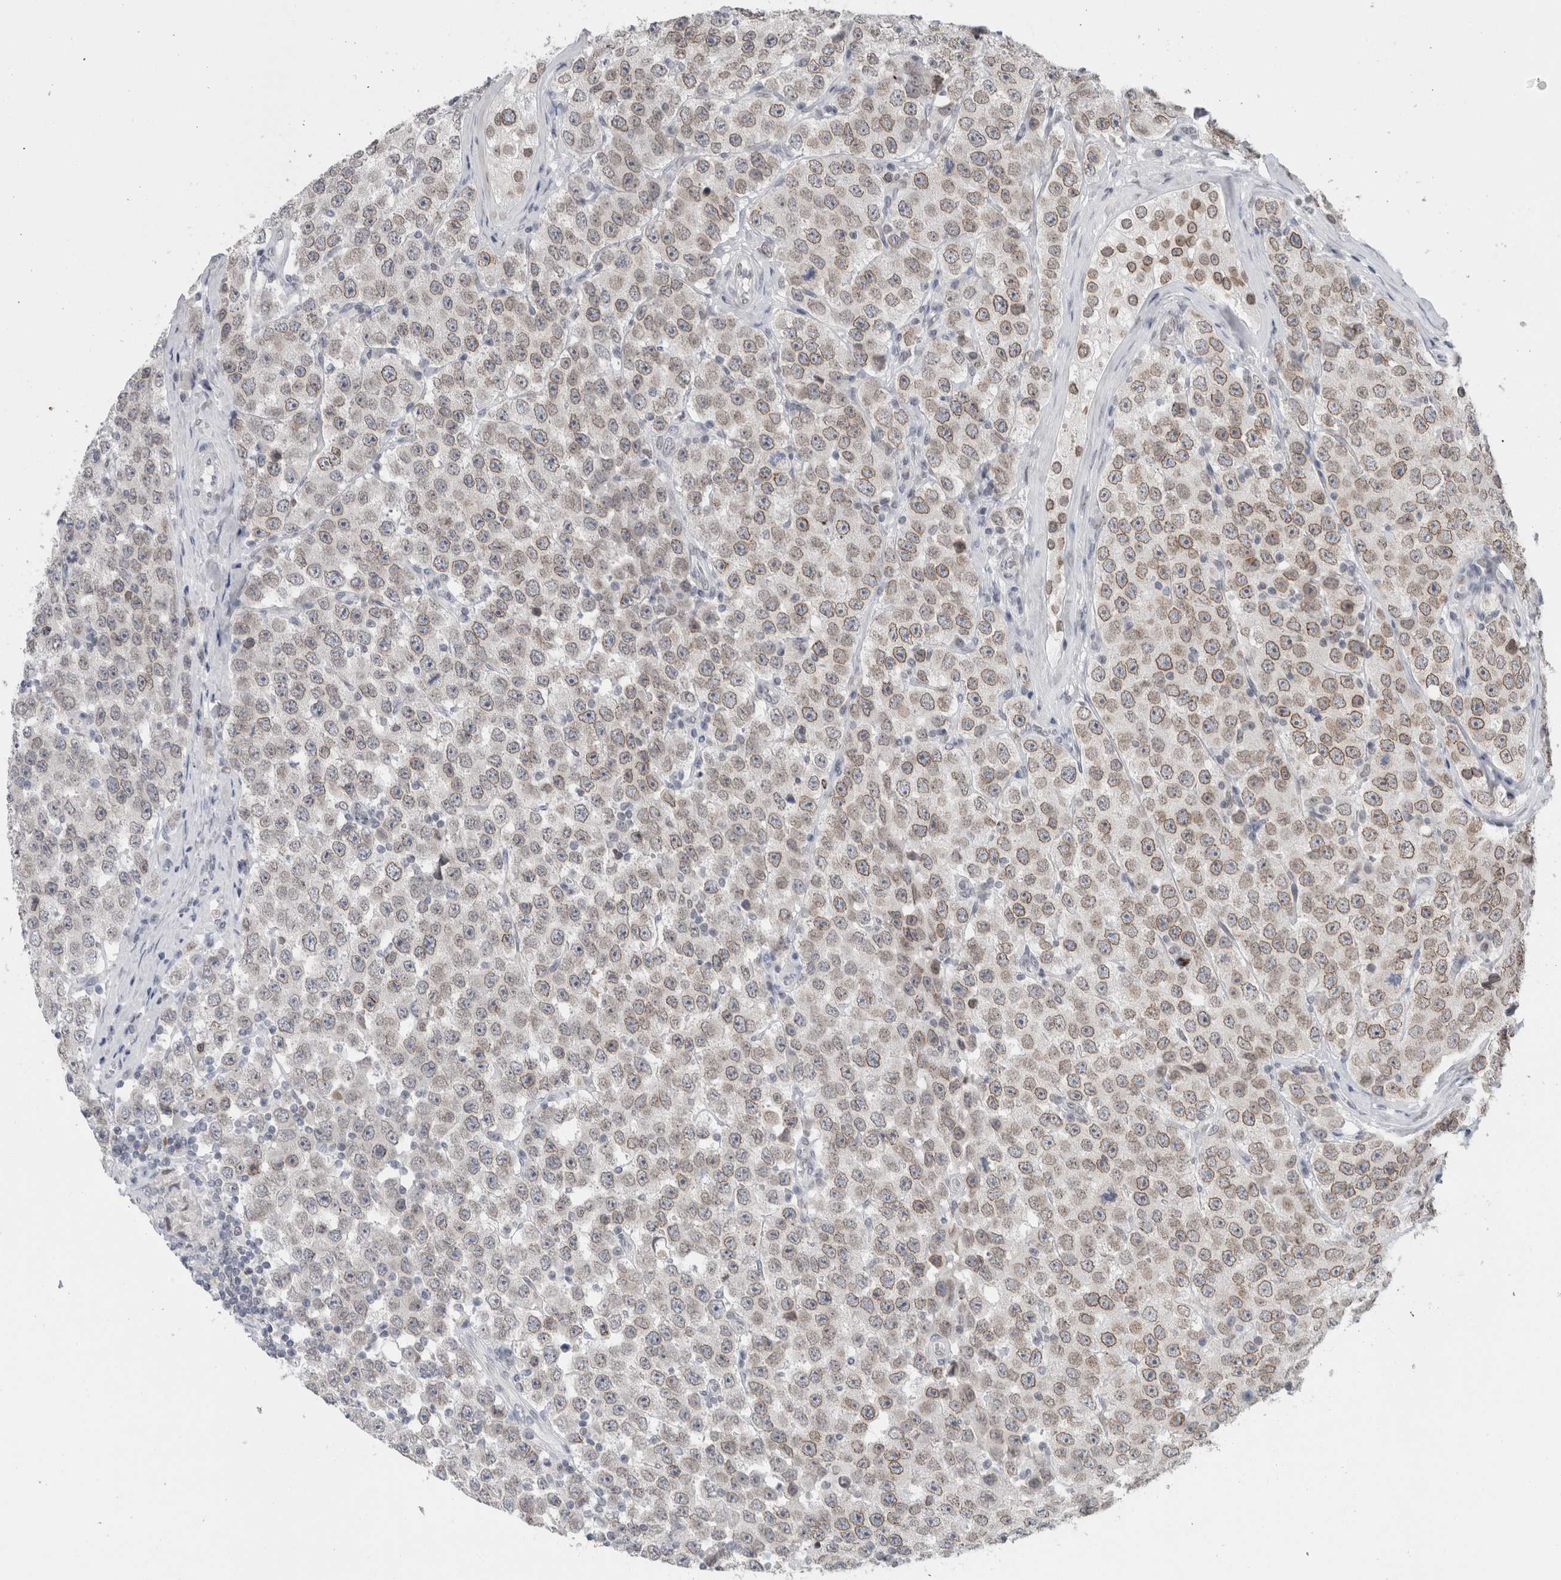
{"staining": {"intensity": "weak", "quantity": ">75%", "location": "cytoplasmic/membranous,nuclear"}, "tissue": "testis cancer", "cell_type": "Tumor cells", "image_type": "cancer", "snomed": [{"axis": "morphology", "description": "Seminoma, NOS"}, {"axis": "morphology", "description": "Carcinoma, Embryonal, NOS"}, {"axis": "topography", "description": "Testis"}], "caption": "Immunohistochemical staining of human testis seminoma reveals weak cytoplasmic/membranous and nuclear protein staining in about >75% of tumor cells.", "gene": "ZNF770", "patient": {"sex": "male", "age": 28}}